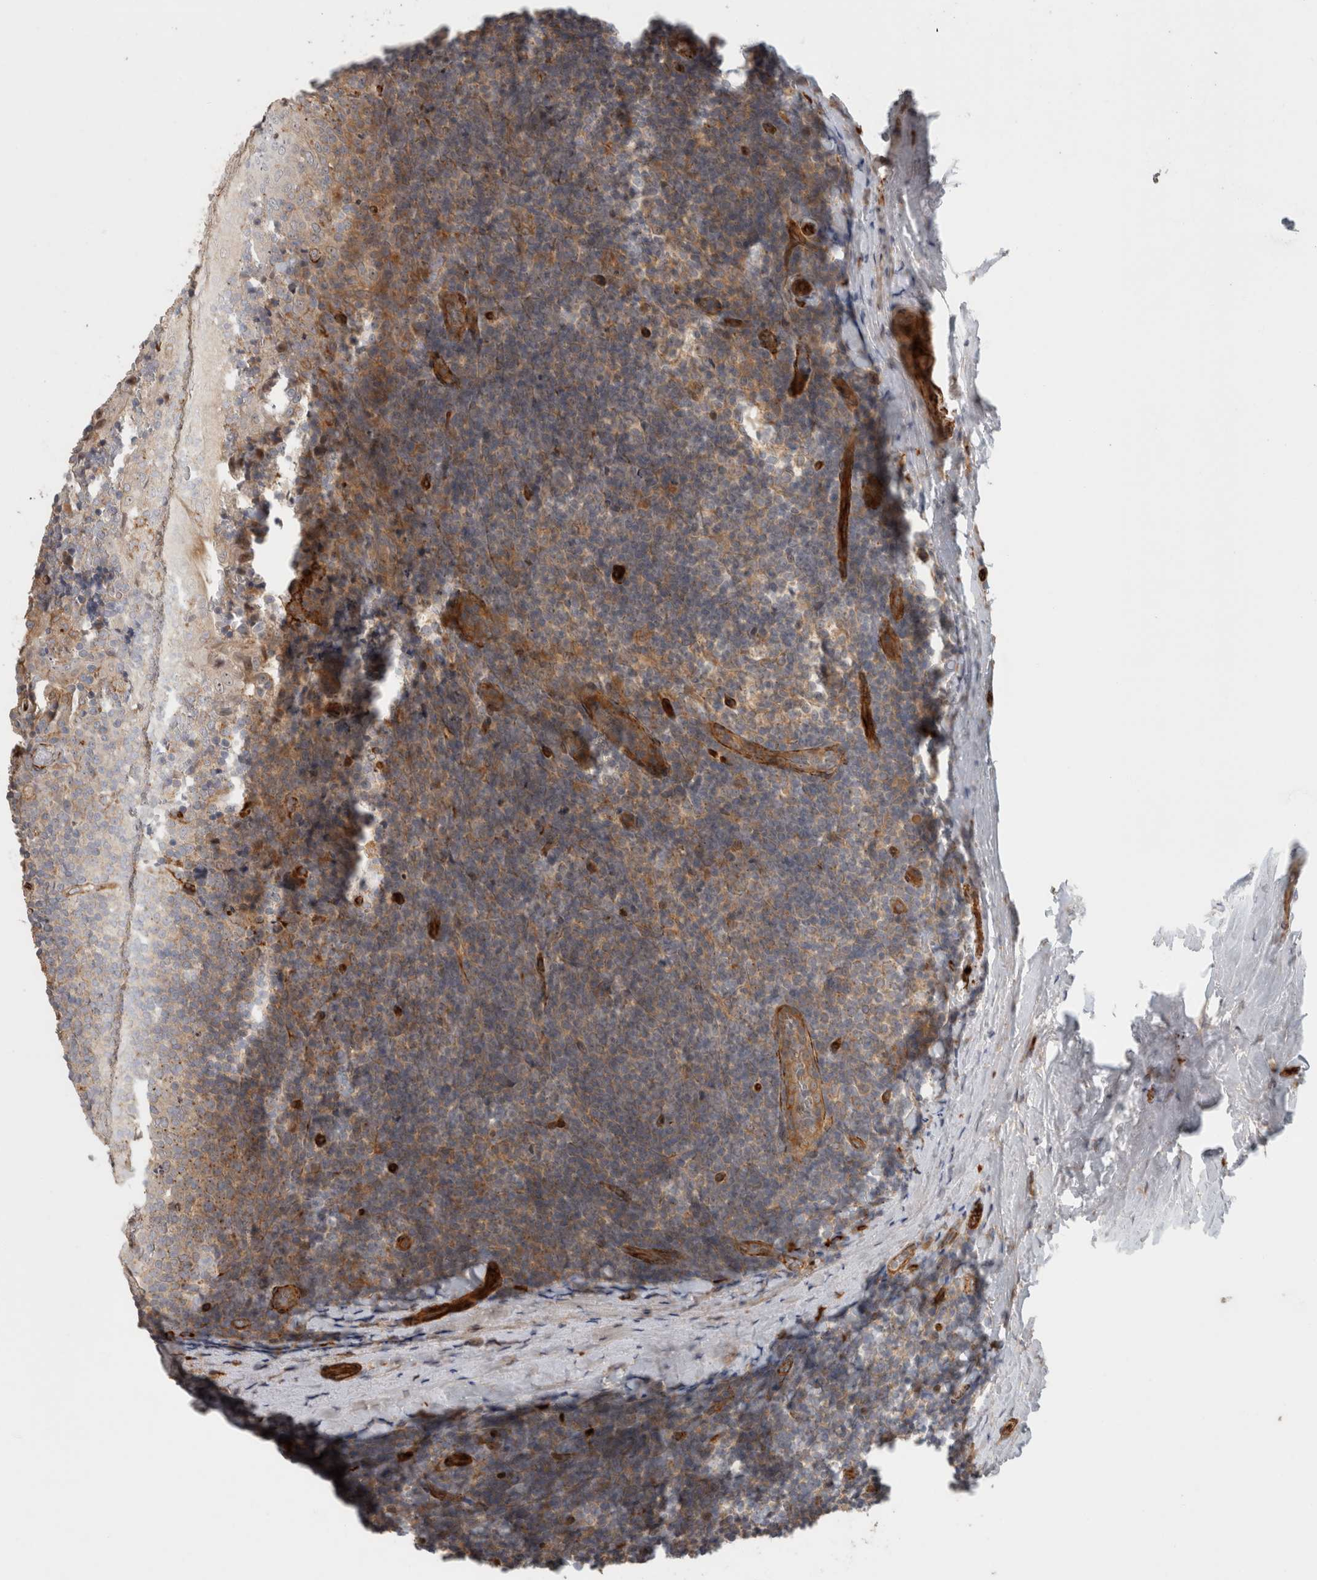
{"staining": {"intensity": "negative", "quantity": "none", "location": "none"}, "tissue": "tonsil", "cell_type": "Germinal center cells", "image_type": "normal", "snomed": [{"axis": "morphology", "description": "Normal tissue, NOS"}, {"axis": "topography", "description": "Tonsil"}], "caption": "Human tonsil stained for a protein using immunohistochemistry (IHC) exhibits no staining in germinal center cells.", "gene": "SIPA1L2", "patient": {"sex": "male", "age": 37}}